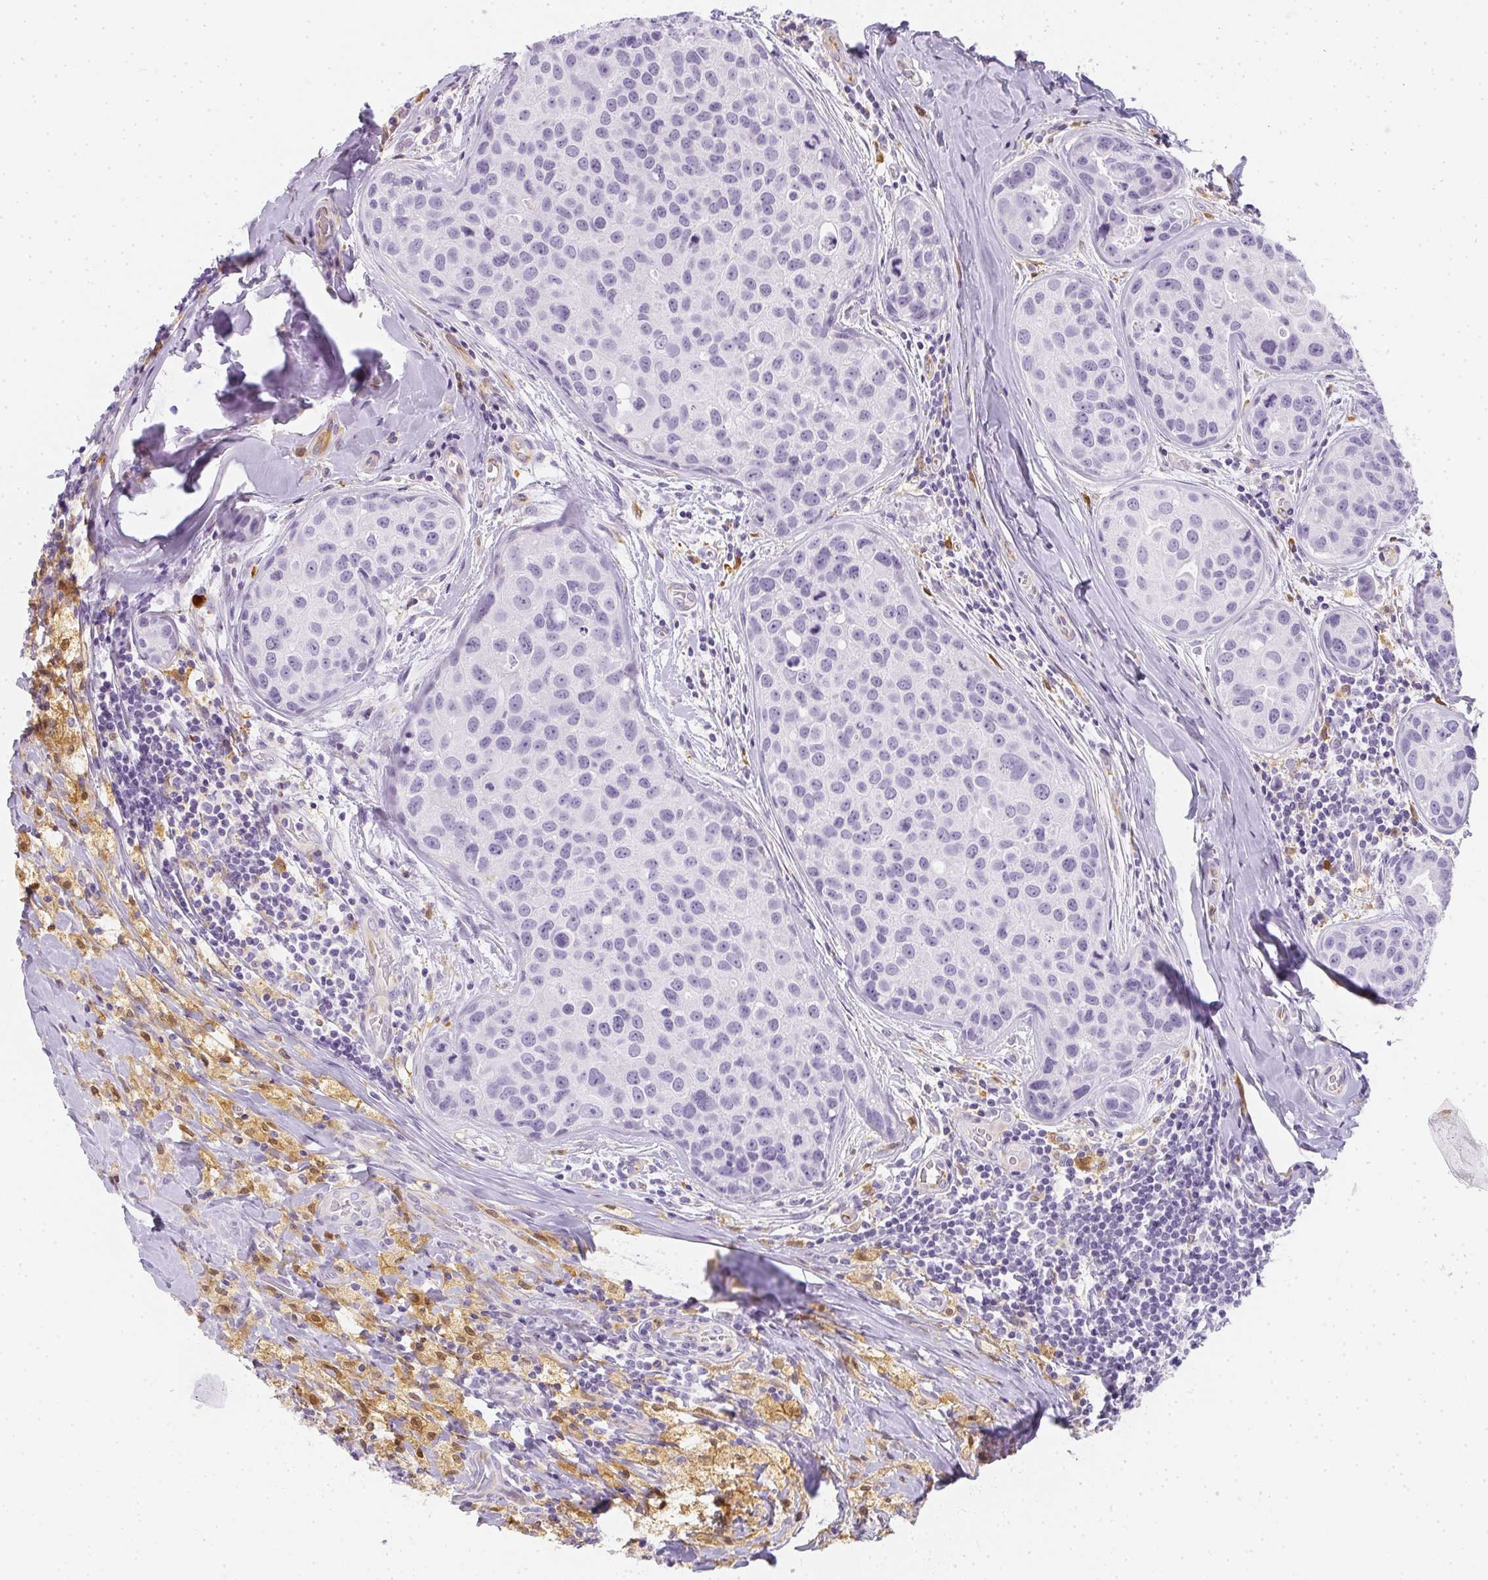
{"staining": {"intensity": "negative", "quantity": "none", "location": "none"}, "tissue": "breast cancer", "cell_type": "Tumor cells", "image_type": "cancer", "snomed": [{"axis": "morphology", "description": "Duct carcinoma"}, {"axis": "topography", "description": "Breast"}], "caption": "DAB (3,3'-diaminobenzidine) immunohistochemical staining of breast cancer (infiltrating ductal carcinoma) shows no significant positivity in tumor cells.", "gene": "HK3", "patient": {"sex": "female", "age": 24}}